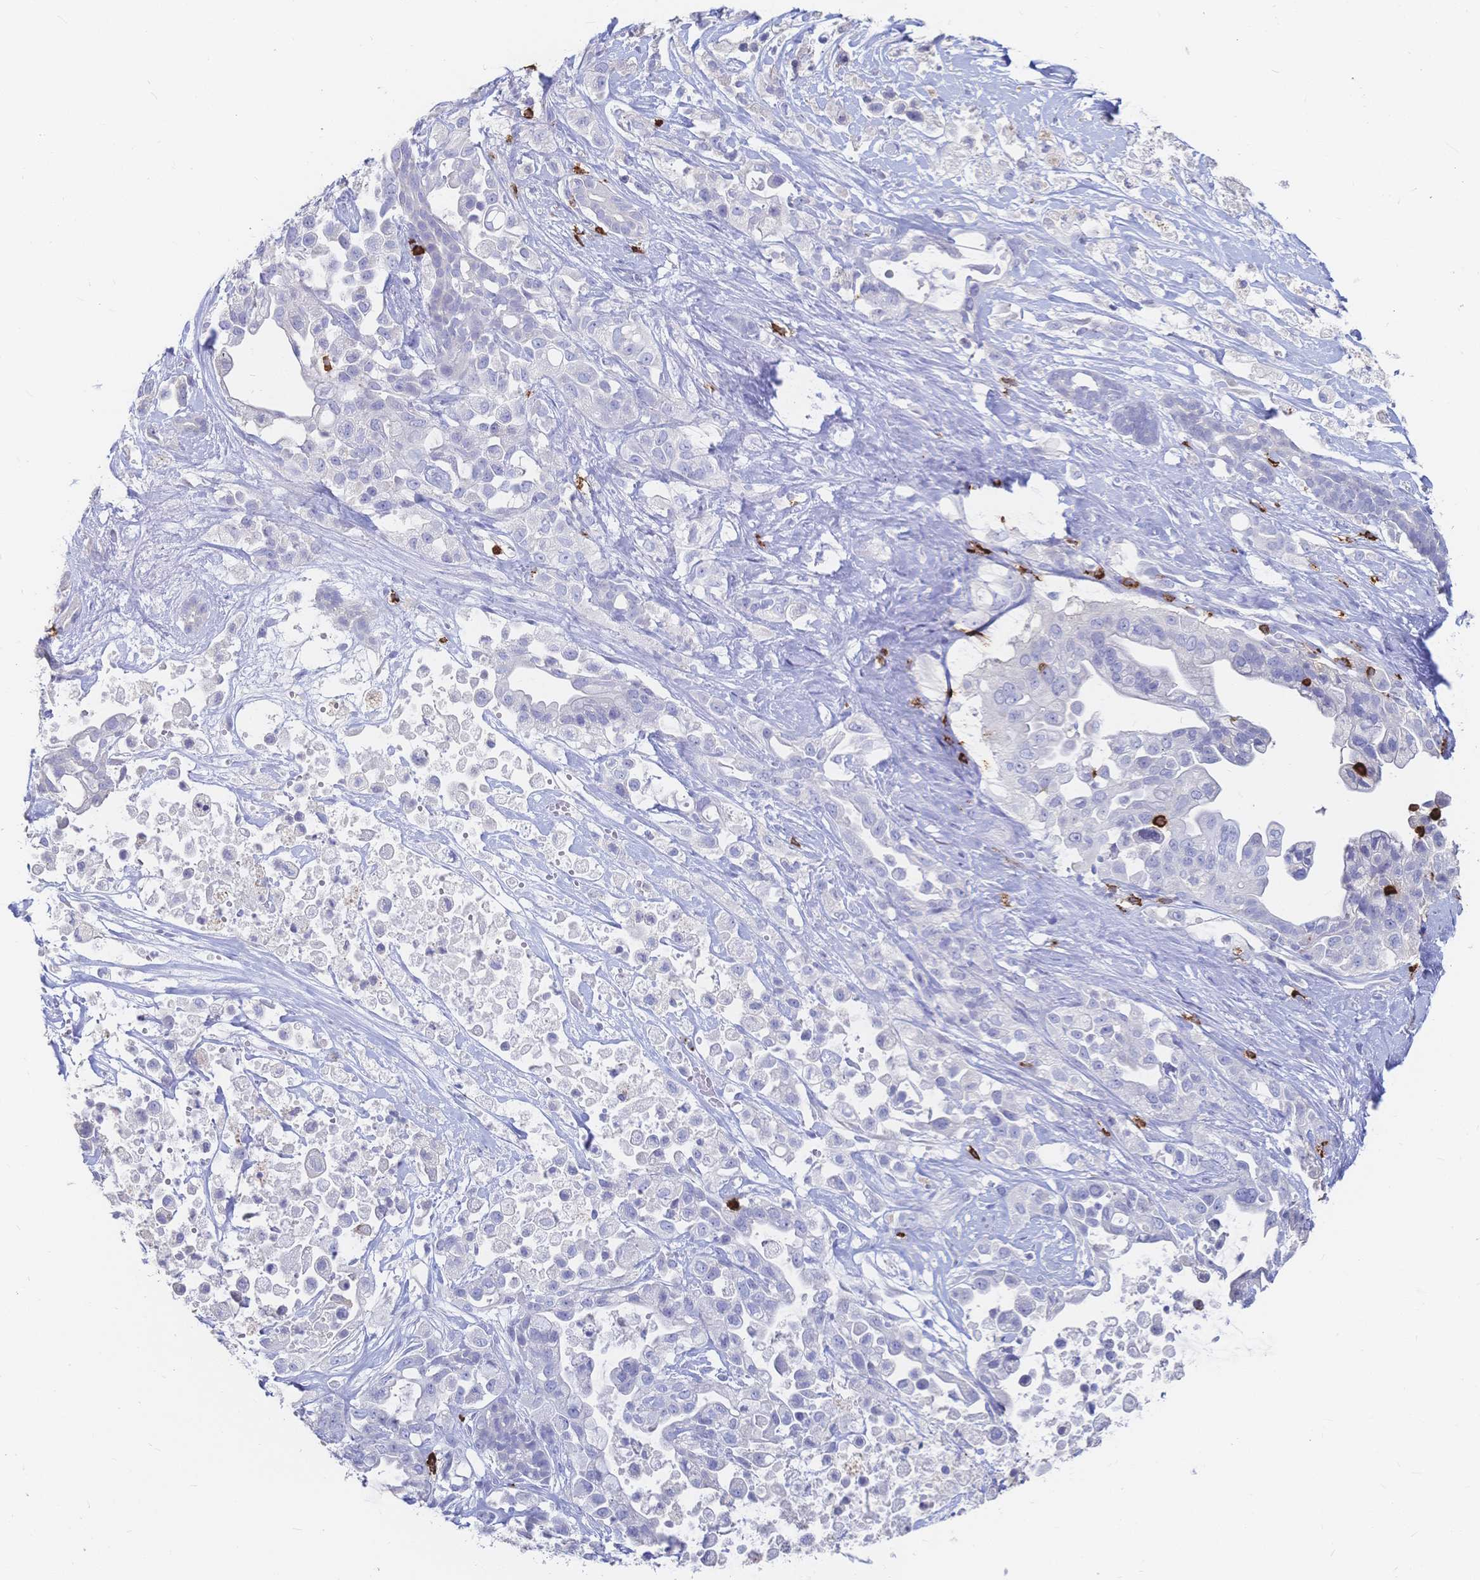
{"staining": {"intensity": "negative", "quantity": "none", "location": "none"}, "tissue": "pancreatic cancer", "cell_type": "Tumor cells", "image_type": "cancer", "snomed": [{"axis": "morphology", "description": "Adenocarcinoma, NOS"}, {"axis": "topography", "description": "Pancreas"}], "caption": "Tumor cells are negative for brown protein staining in pancreatic cancer.", "gene": "IL2RB", "patient": {"sex": "male", "age": 44}}